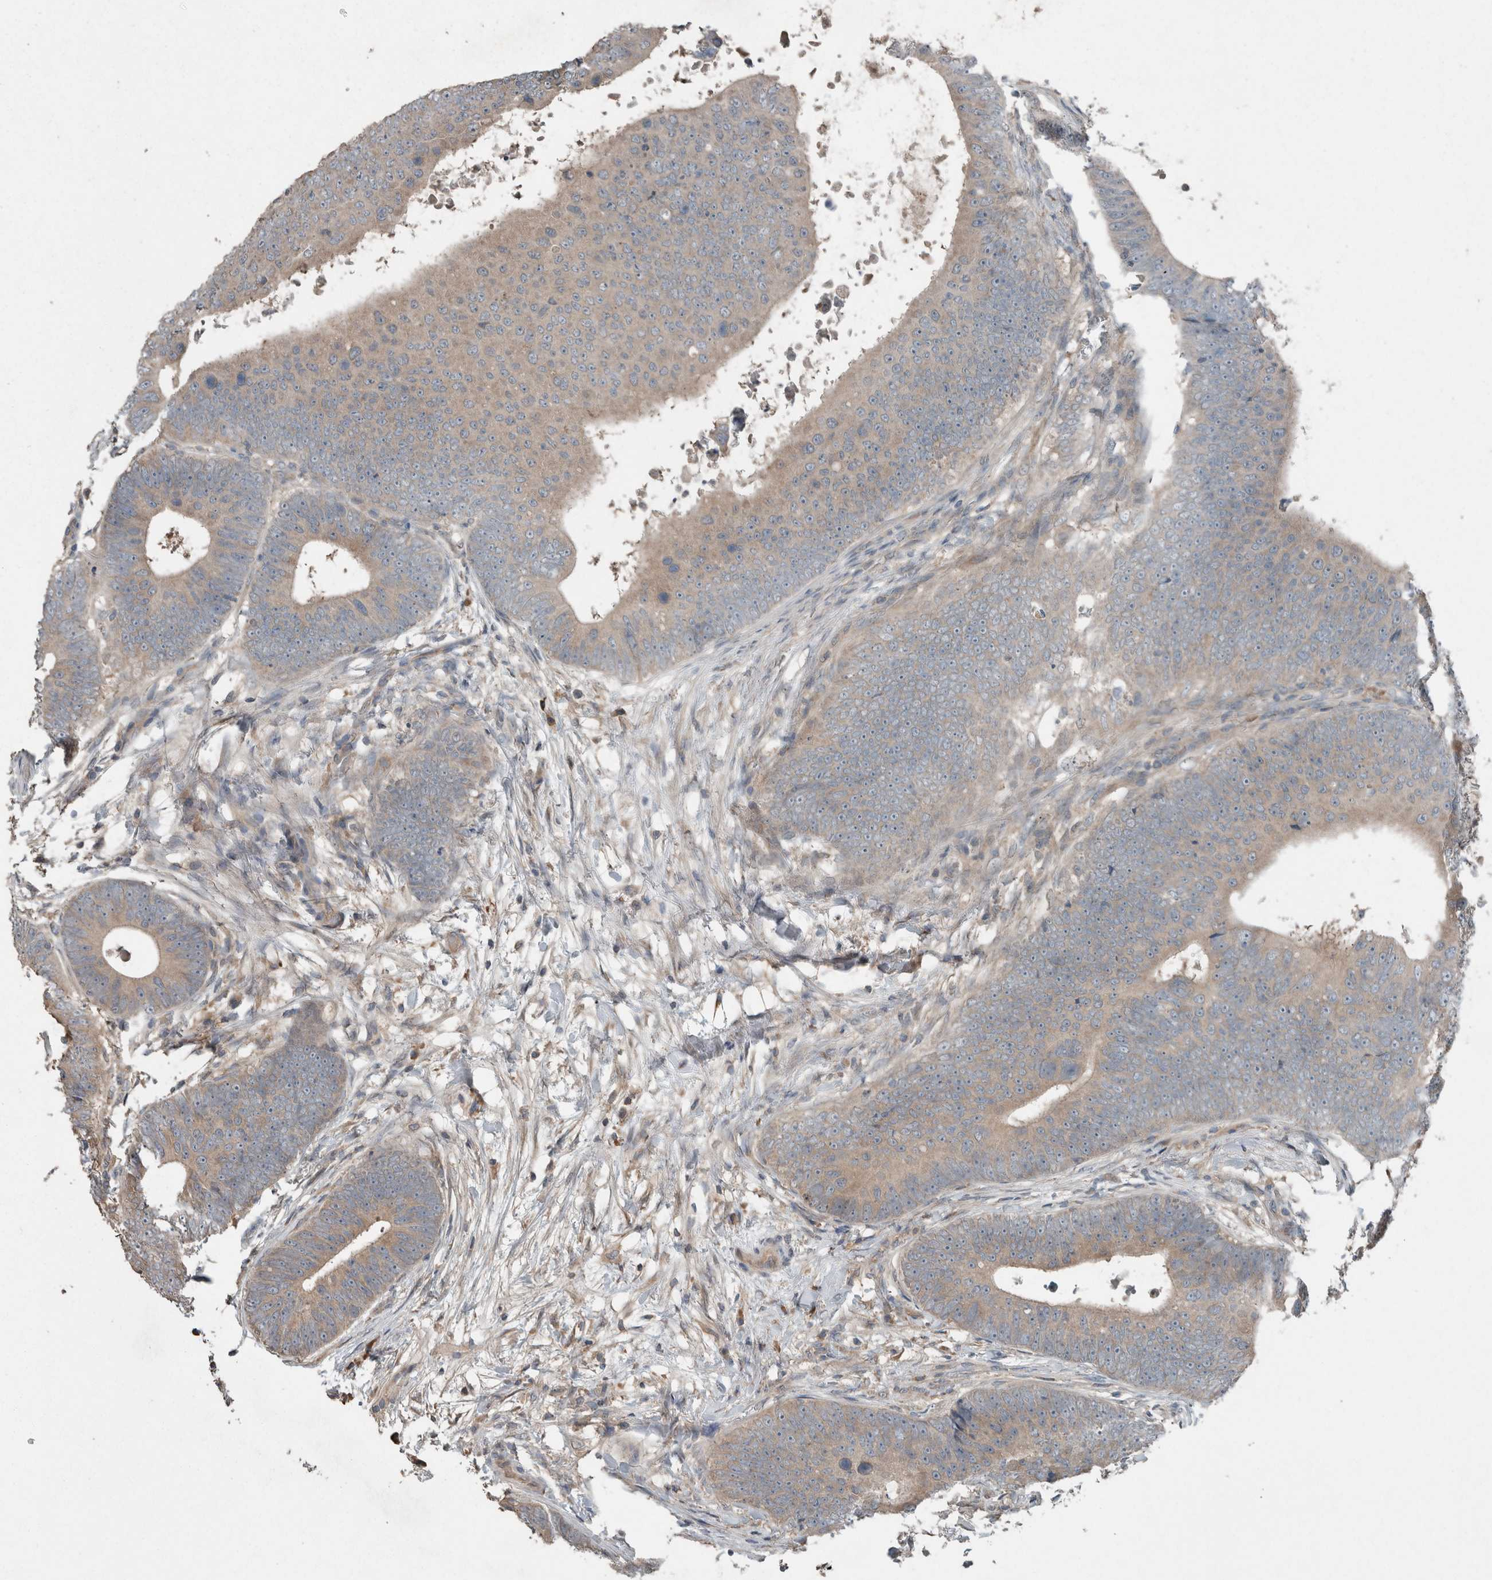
{"staining": {"intensity": "moderate", "quantity": "25%-75%", "location": "cytoplasmic/membranous"}, "tissue": "colorectal cancer", "cell_type": "Tumor cells", "image_type": "cancer", "snomed": [{"axis": "morphology", "description": "Adenocarcinoma, NOS"}, {"axis": "topography", "description": "Colon"}], "caption": "Immunohistochemical staining of human adenocarcinoma (colorectal) shows medium levels of moderate cytoplasmic/membranous expression in approximately 25%-75% of tumor cells.", "gene": "KNTC1", "patient": {"sex": "male", "age": 56}}